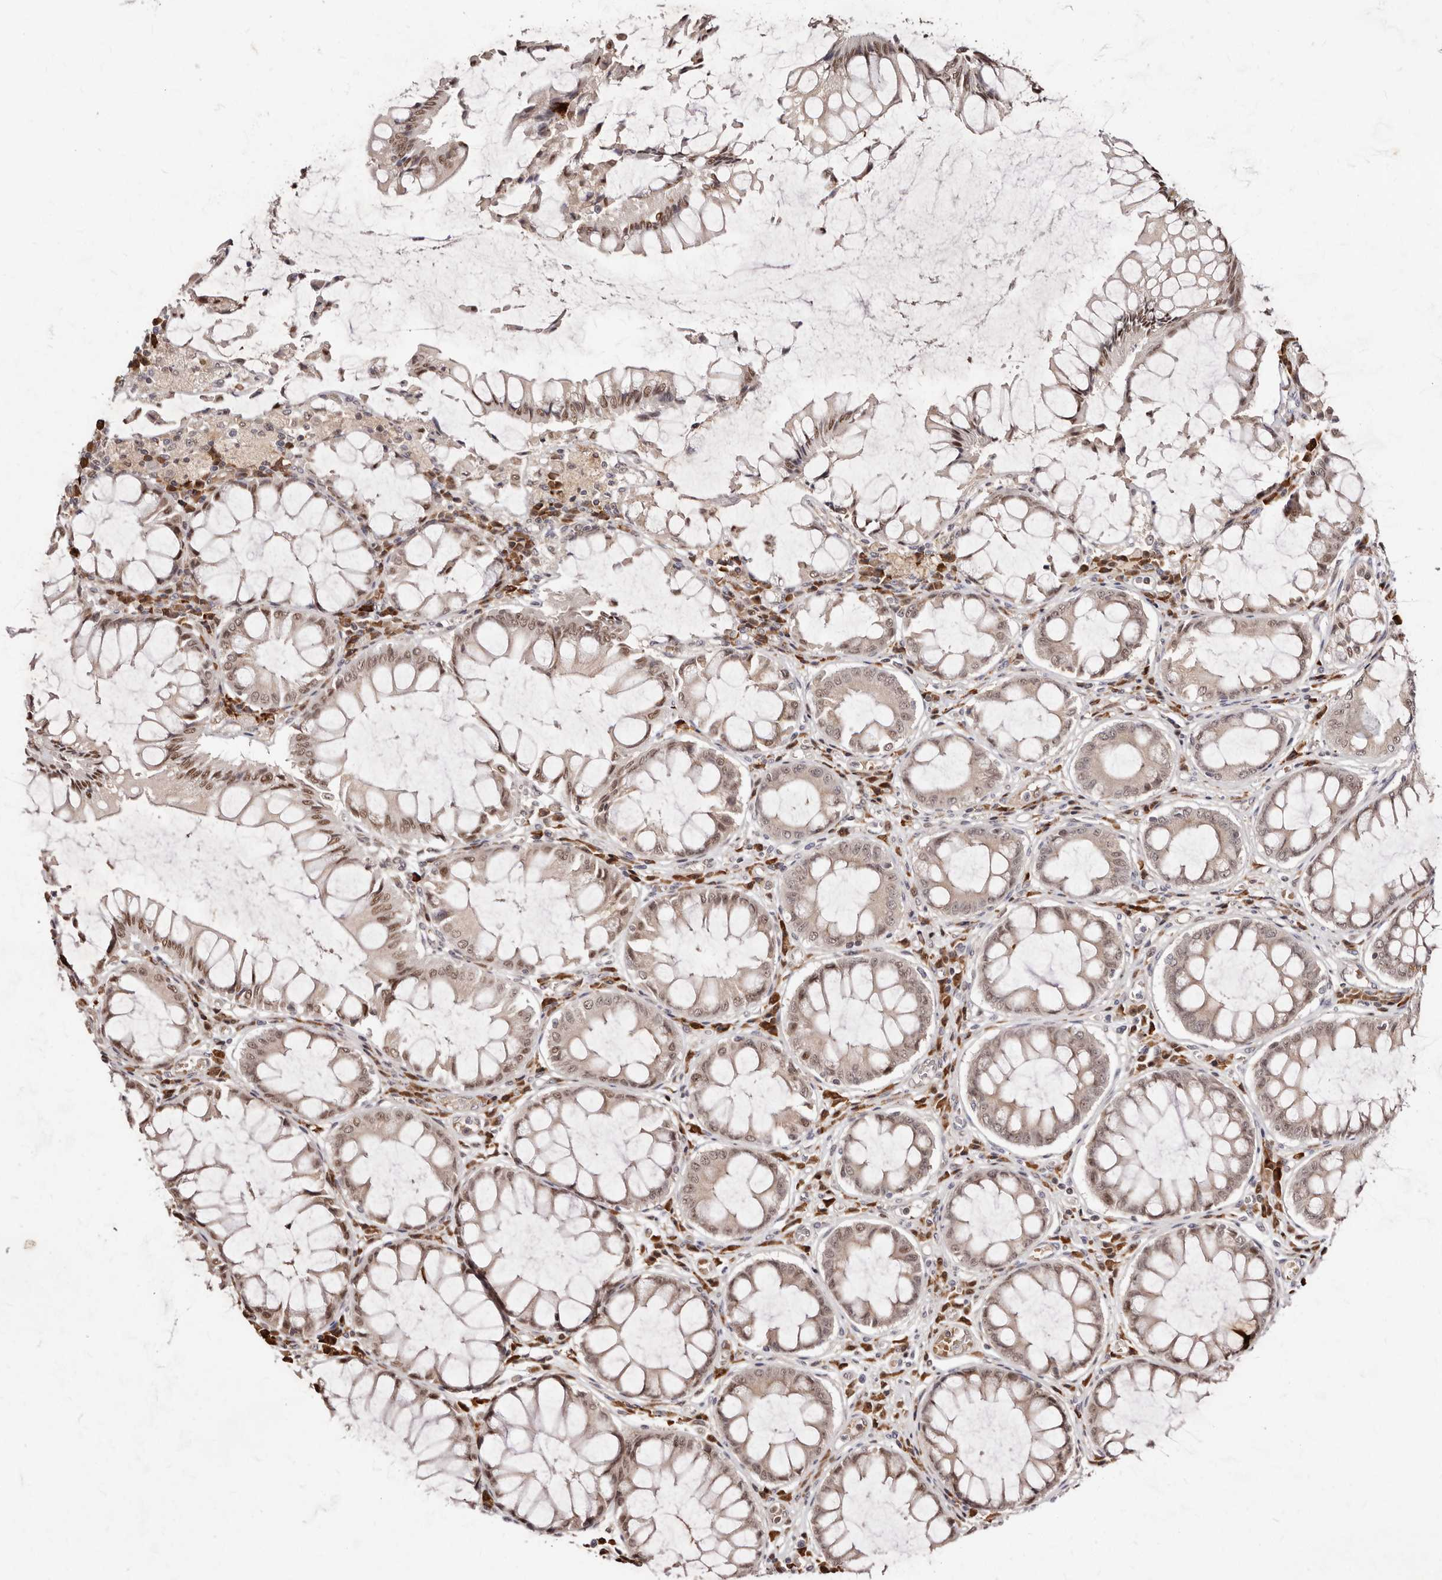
{"staining": {"intensity": "moderate", "quantity": "25%-75%", "location": "nuclear"}, "tissue": "colorectal cancer", "cell_type": "Tumor cells", "image_type": "cancer", "snomed": [{"axis": "morphology", "description": "Adenocarcinoma, NOS"}, {"axis": "topography", "description": "Rectum"}], "caption": "Immunohistochemical staining of adenocarcinoma (colorectal) shows medium levels of moderate nuclear expression in approximately 25%-75% of tumor cells.", "gene": "APOL6", "patient": {"sex": "male", "age": 84}}